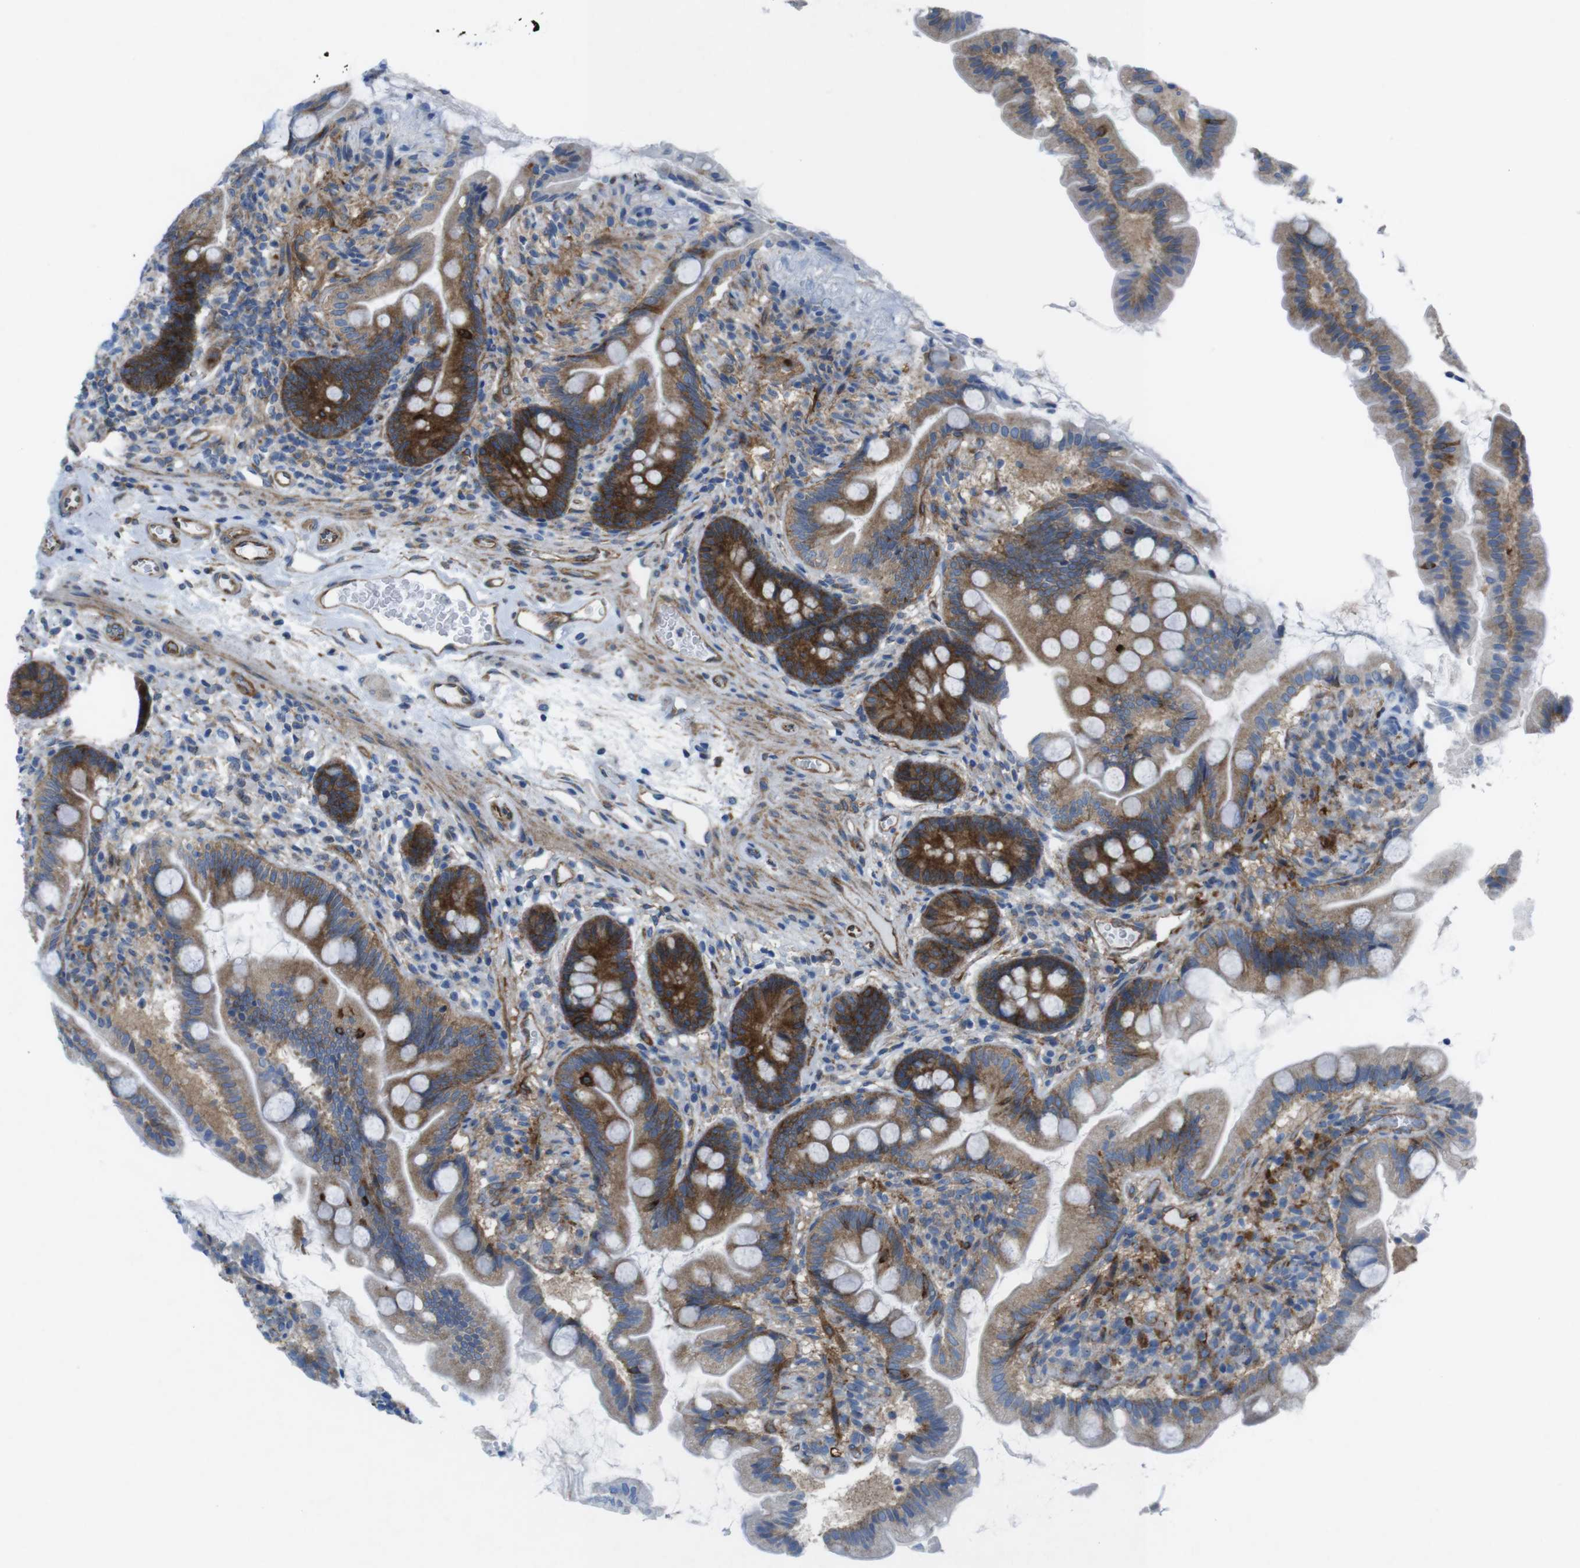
{"staining": {"intensity": "strong", "quantity": ">75%", "location": "cytoplasmic/membranous"}, "tissue": "small intestine", "cell_type": "Glandular cells", "image_type": "normal", "snomed": [{"axis": "morphology", "description": "Normal tissue, NOS"}, {"axis": "topography", "description": "Small intestine"}], "caption": "This is an image of immunohistochemistry (IHC) staining of normal small intestine, which shows strong expression in the cytoplasmic/membranous of glandular cells.", "gene": "DIAPH2", "patient": {"sex": "female", "age": 56}}